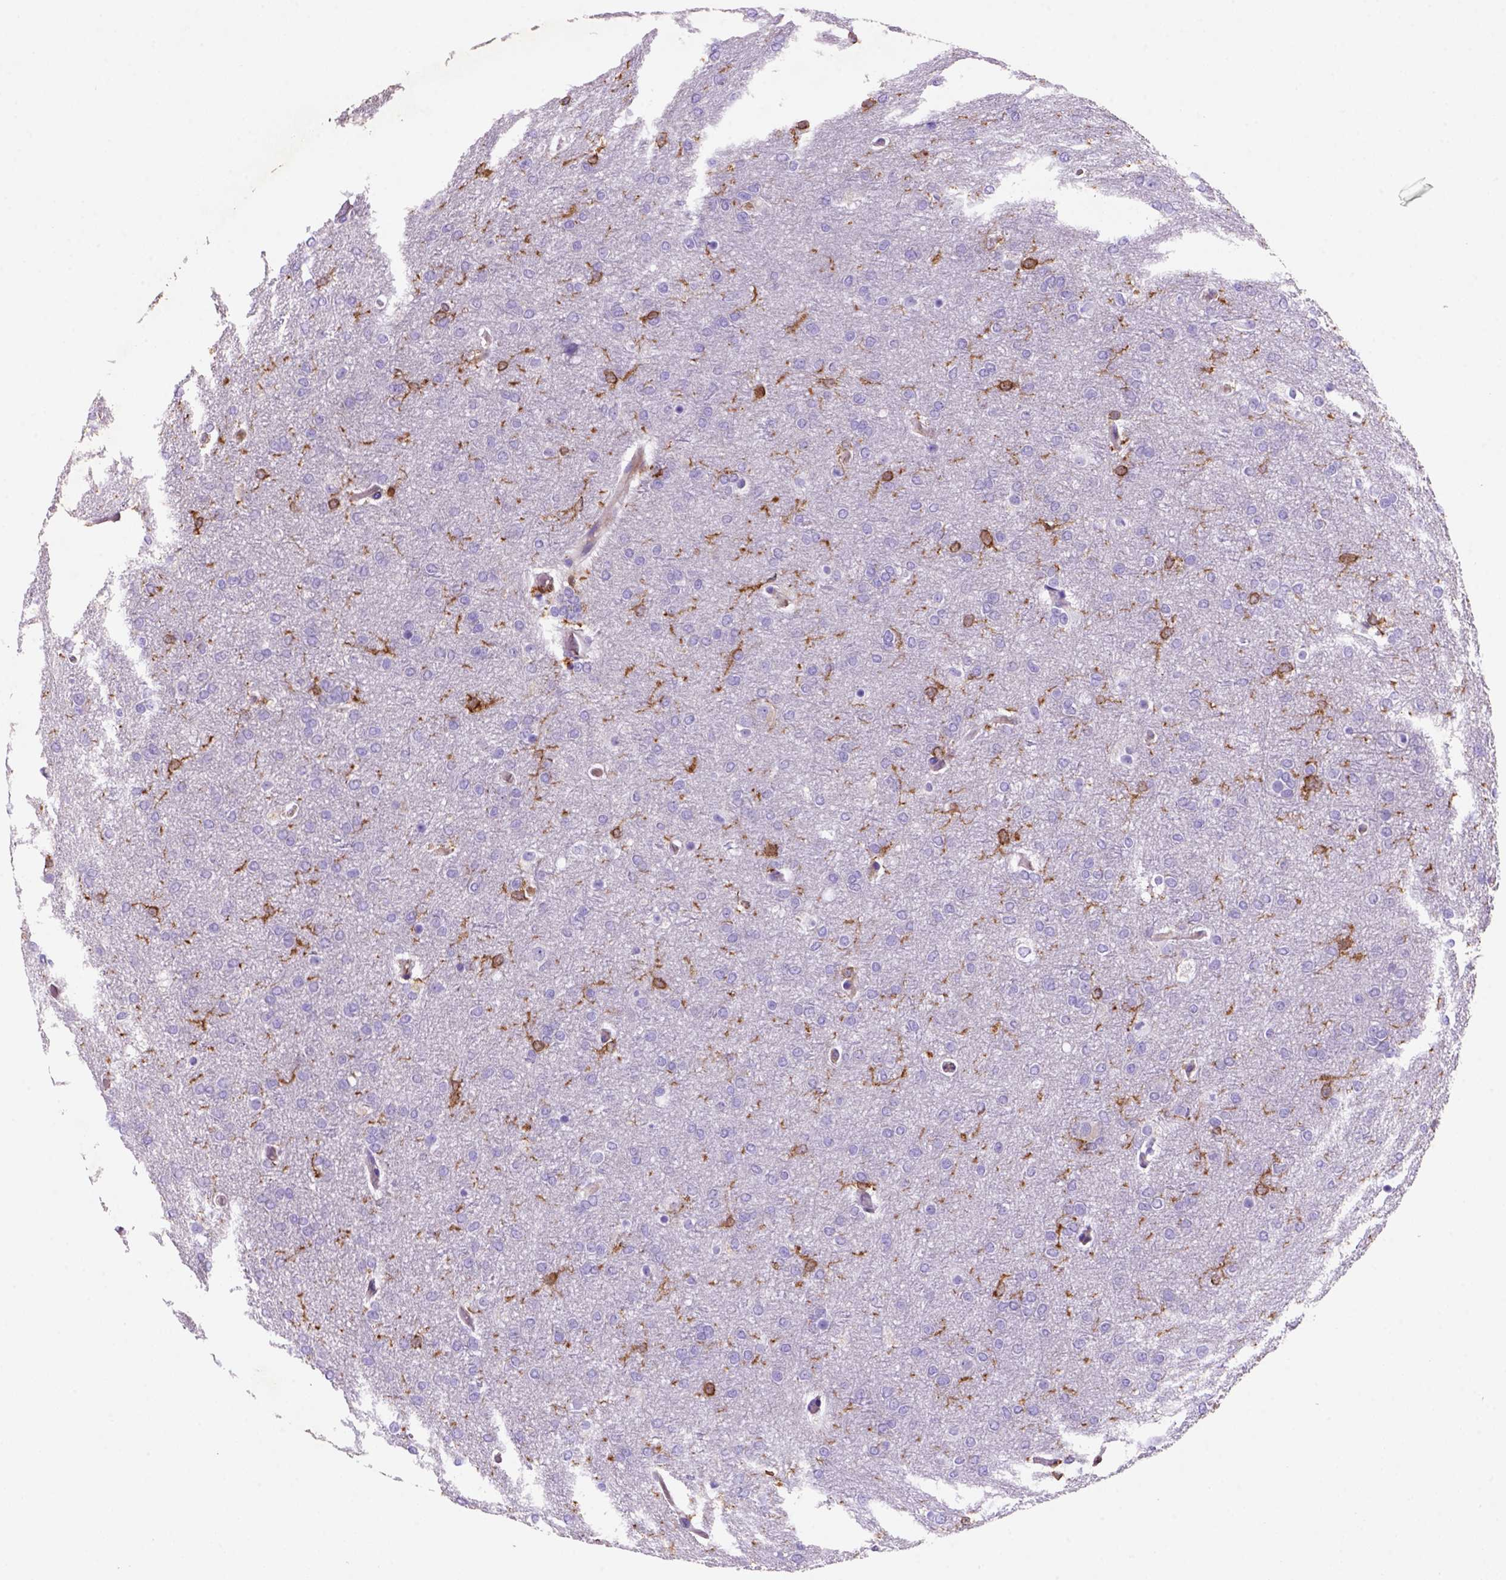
{"staining": {"intensity": "negative", "quantity": "none", "location": "none"}, "tissue": "glioma", "cell_type": "Tumor cells", "image_type": "cancer", "snomed": [{"axis": "morphology", "description": "Glioma, malignant, High grade"}, {"axis": "topography", "description": "Brain"}], "caption": "Glioma stained for a protein using IHC demonstrates no expression tumor cells.", "gene": "INPP5D", "patient": {"sex": "female", "age": 61}}